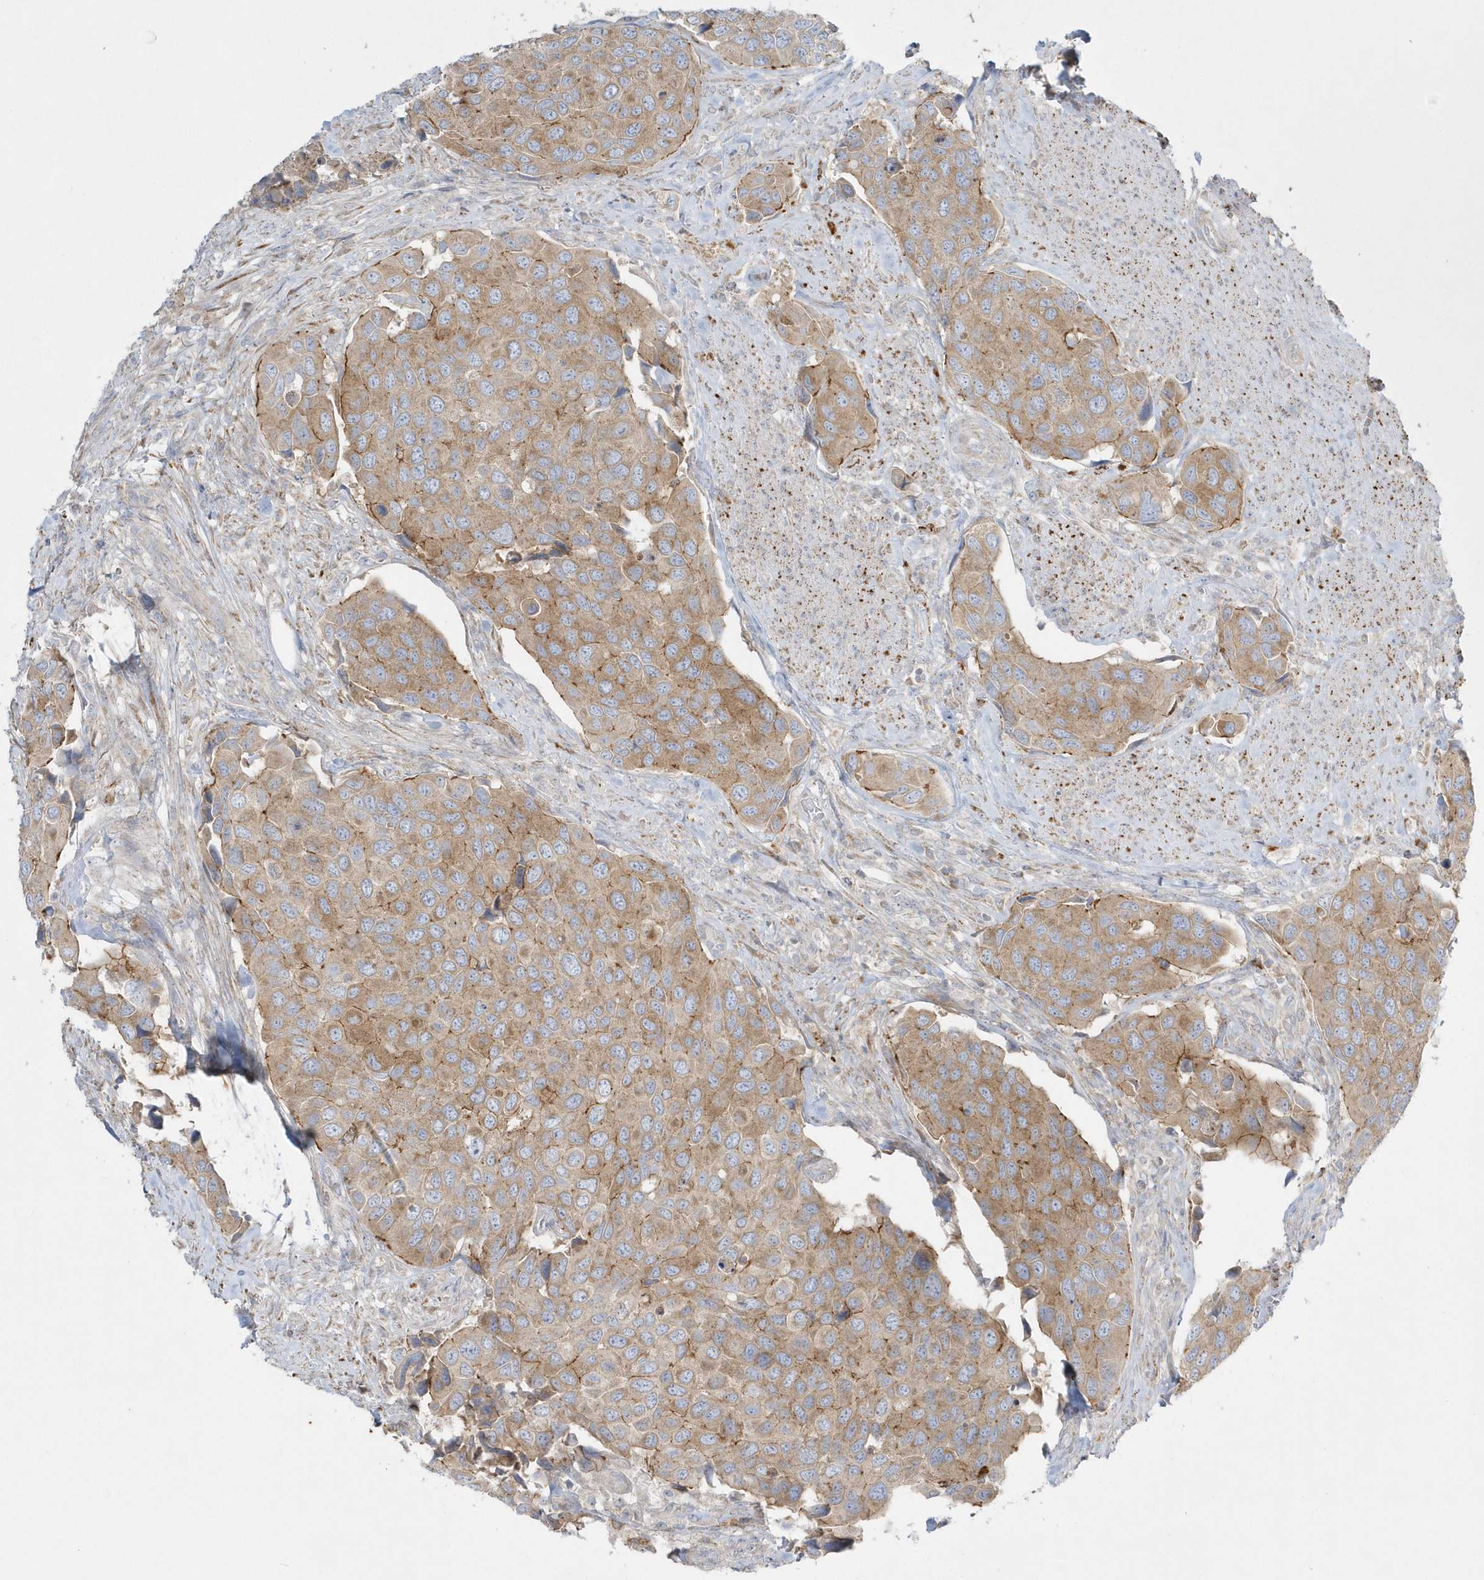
{"staining": {"intensity": "moderate", "quantity": ">75%", "location": "cytoplasmic/membranous"}, "tissue": "urothelial cancer", "cell_type": "Tumor cells", "image_type": "cancer", "snomed": [{"axis": "morphology", "description": "Urothelial carcinoma, High grade"}, {"axis": "topography", "description": "Urinary bladder"}], "caption": "DAB immunohistochemical staining of human high-grade urothelial carcinoma exhibits moderate cytoplasmic/membranous protein staining in about >75% of tumor cells.", "gene": "DNAJC18", "patient": {"sex": "male", "age": 74}}